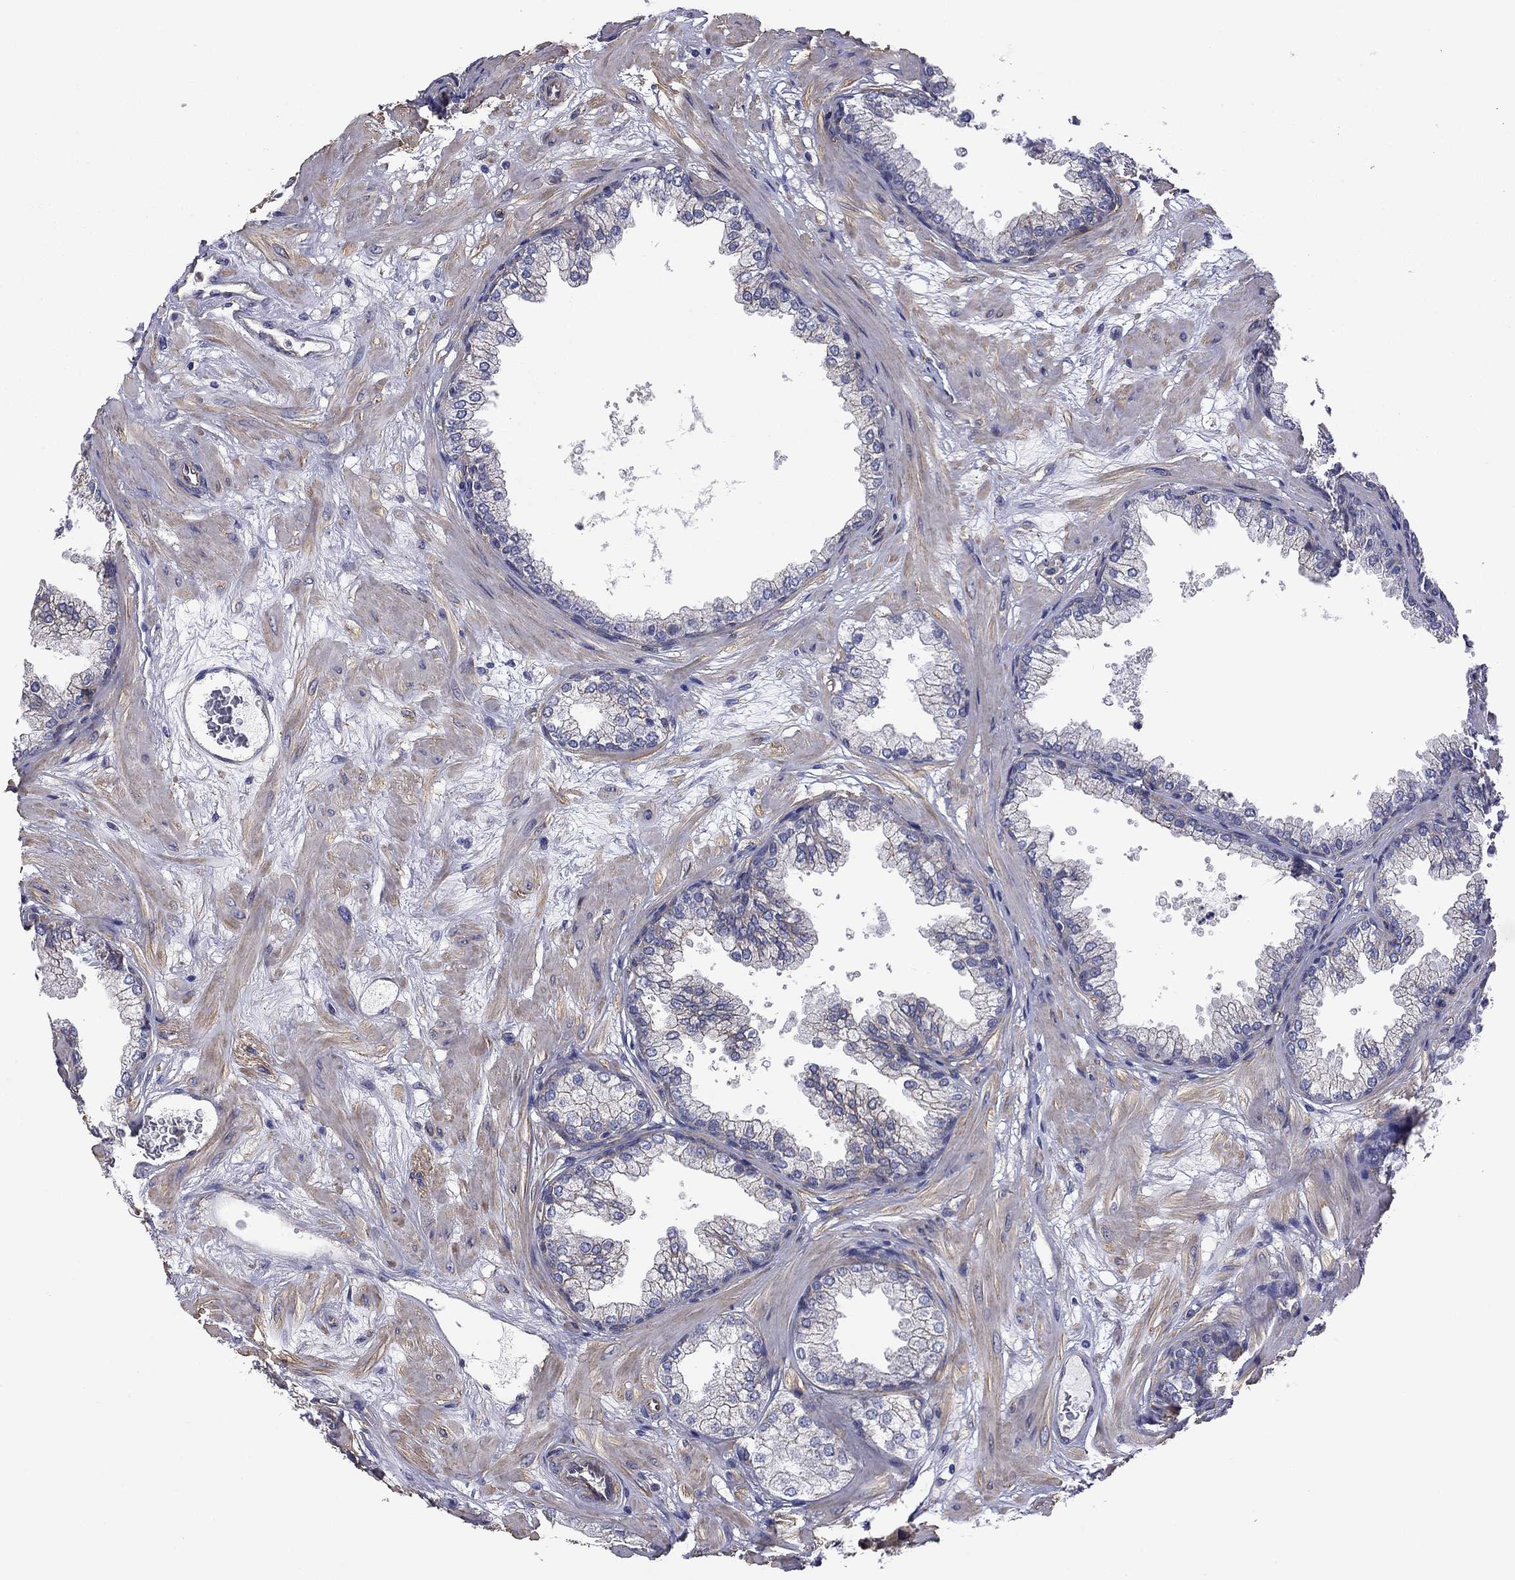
{"staining": {"intensity": "moderate", "quantity": "<25%", "location": "cytoplasmic/membranous"}, "tissue": "prostate", "cell_type": "Glandular cells", "image_type": "normal", "snomed": [{"axis": "morphology", "description": "Normal tissue, NOS"}, {"axis": "topography", "description": "Prostate"}], "caption": "Glandular cells reveal moderate cytoplasmic/membranous positivity in about <25% of cells in benign prostate.", "gene": "TCHH", "patient": {"sex": "male", "age": 37}}